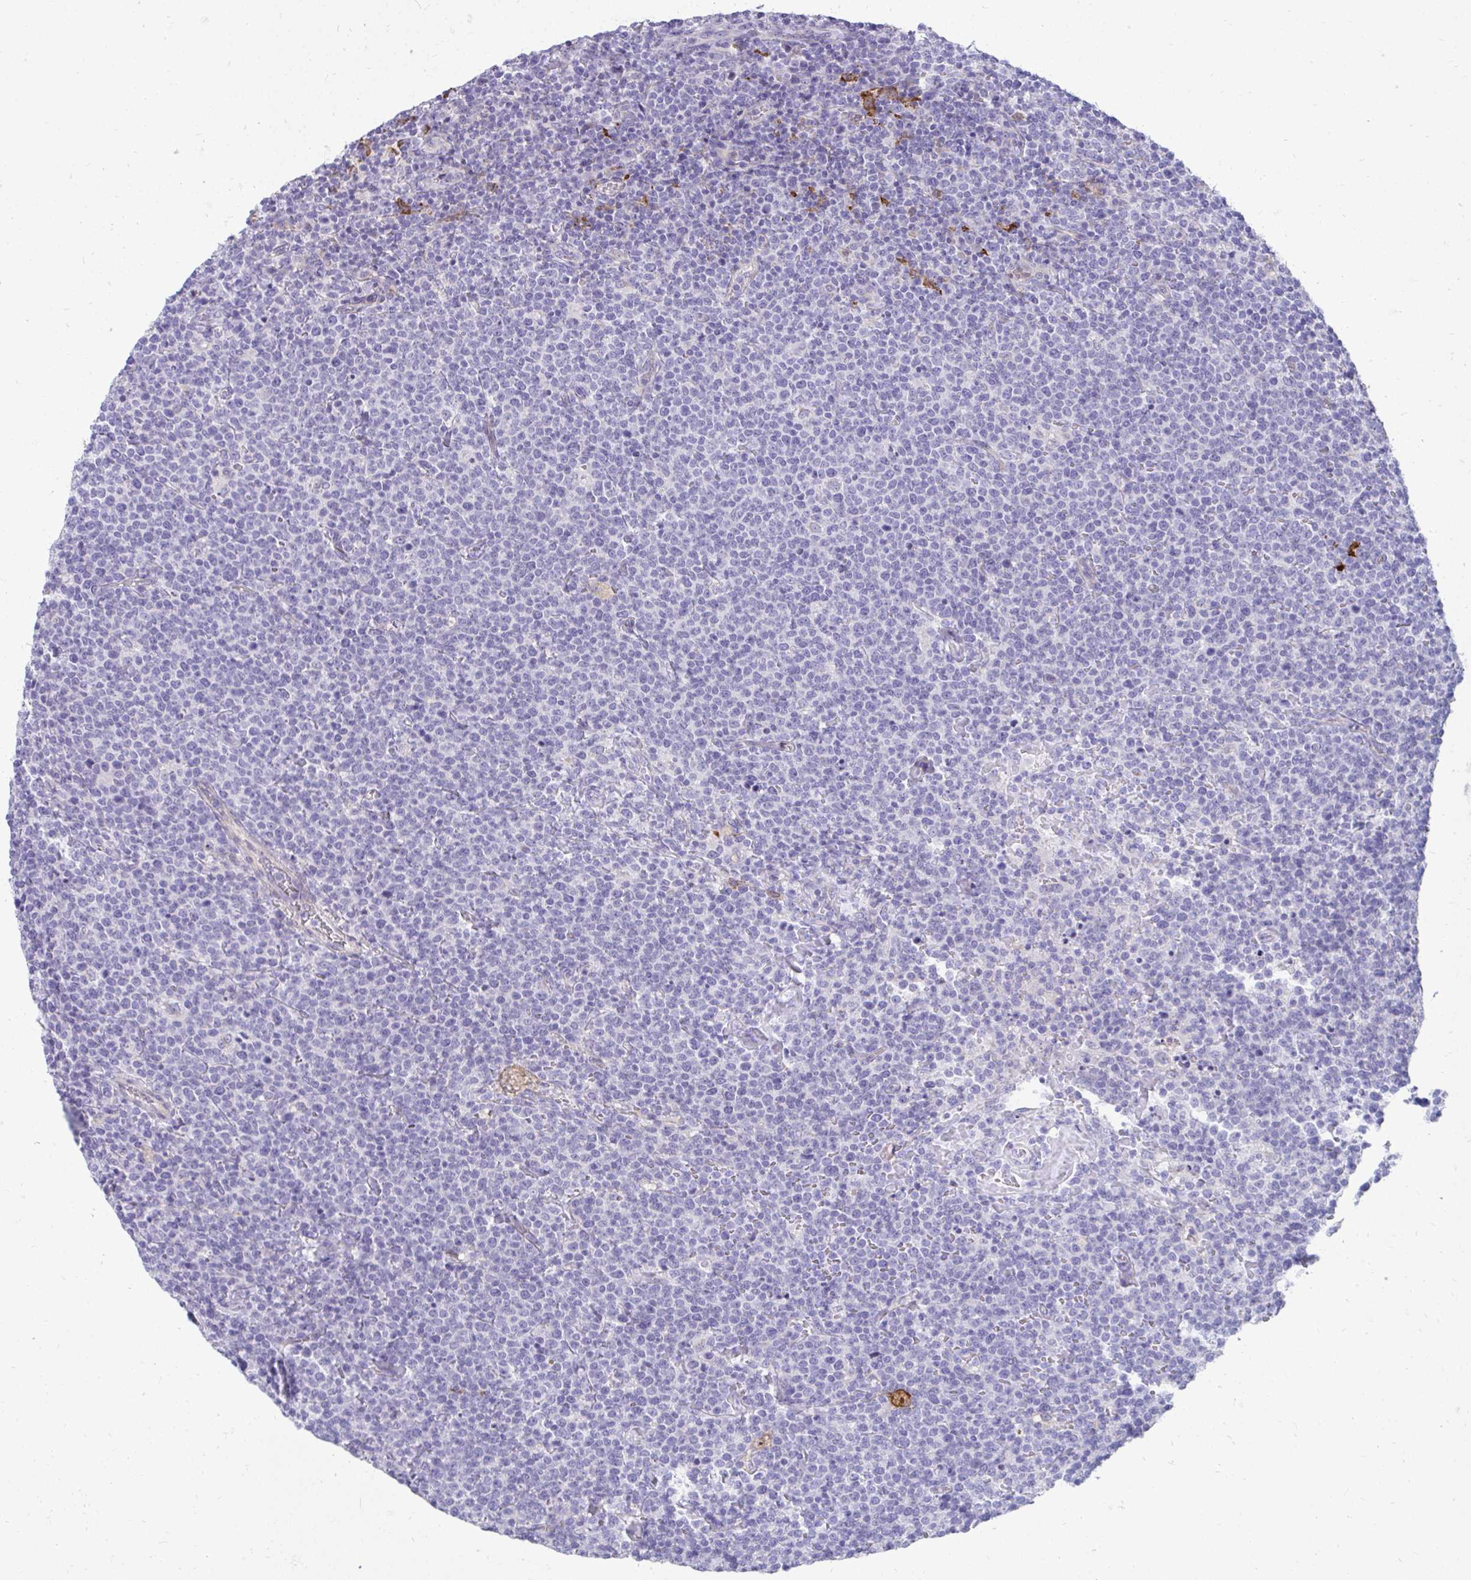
{"staining": {"intensity": "negative", "quantity": "none", "location": "none"}, "tissue": "lymphoma", "cell_type": "Tumor cells", "image_type": "cancer", "snomed": [{"axis": "morphology", "description": "Malignant lymphoma, non-Hodgkin's type, High grade"}, {"axis": "topography", "description": "Lymph node"}], "caption": "This image is of lymphoma stained with immunohistochemistry to label a protein in brown with the nuclei are counter-stained blue. There is no staining in tumor cells. (DAB immunohistochemistry (IHC) with hematoxylin counter stain).", "gene": "CD163", "patient": {"sex": "male", "age": 61}}